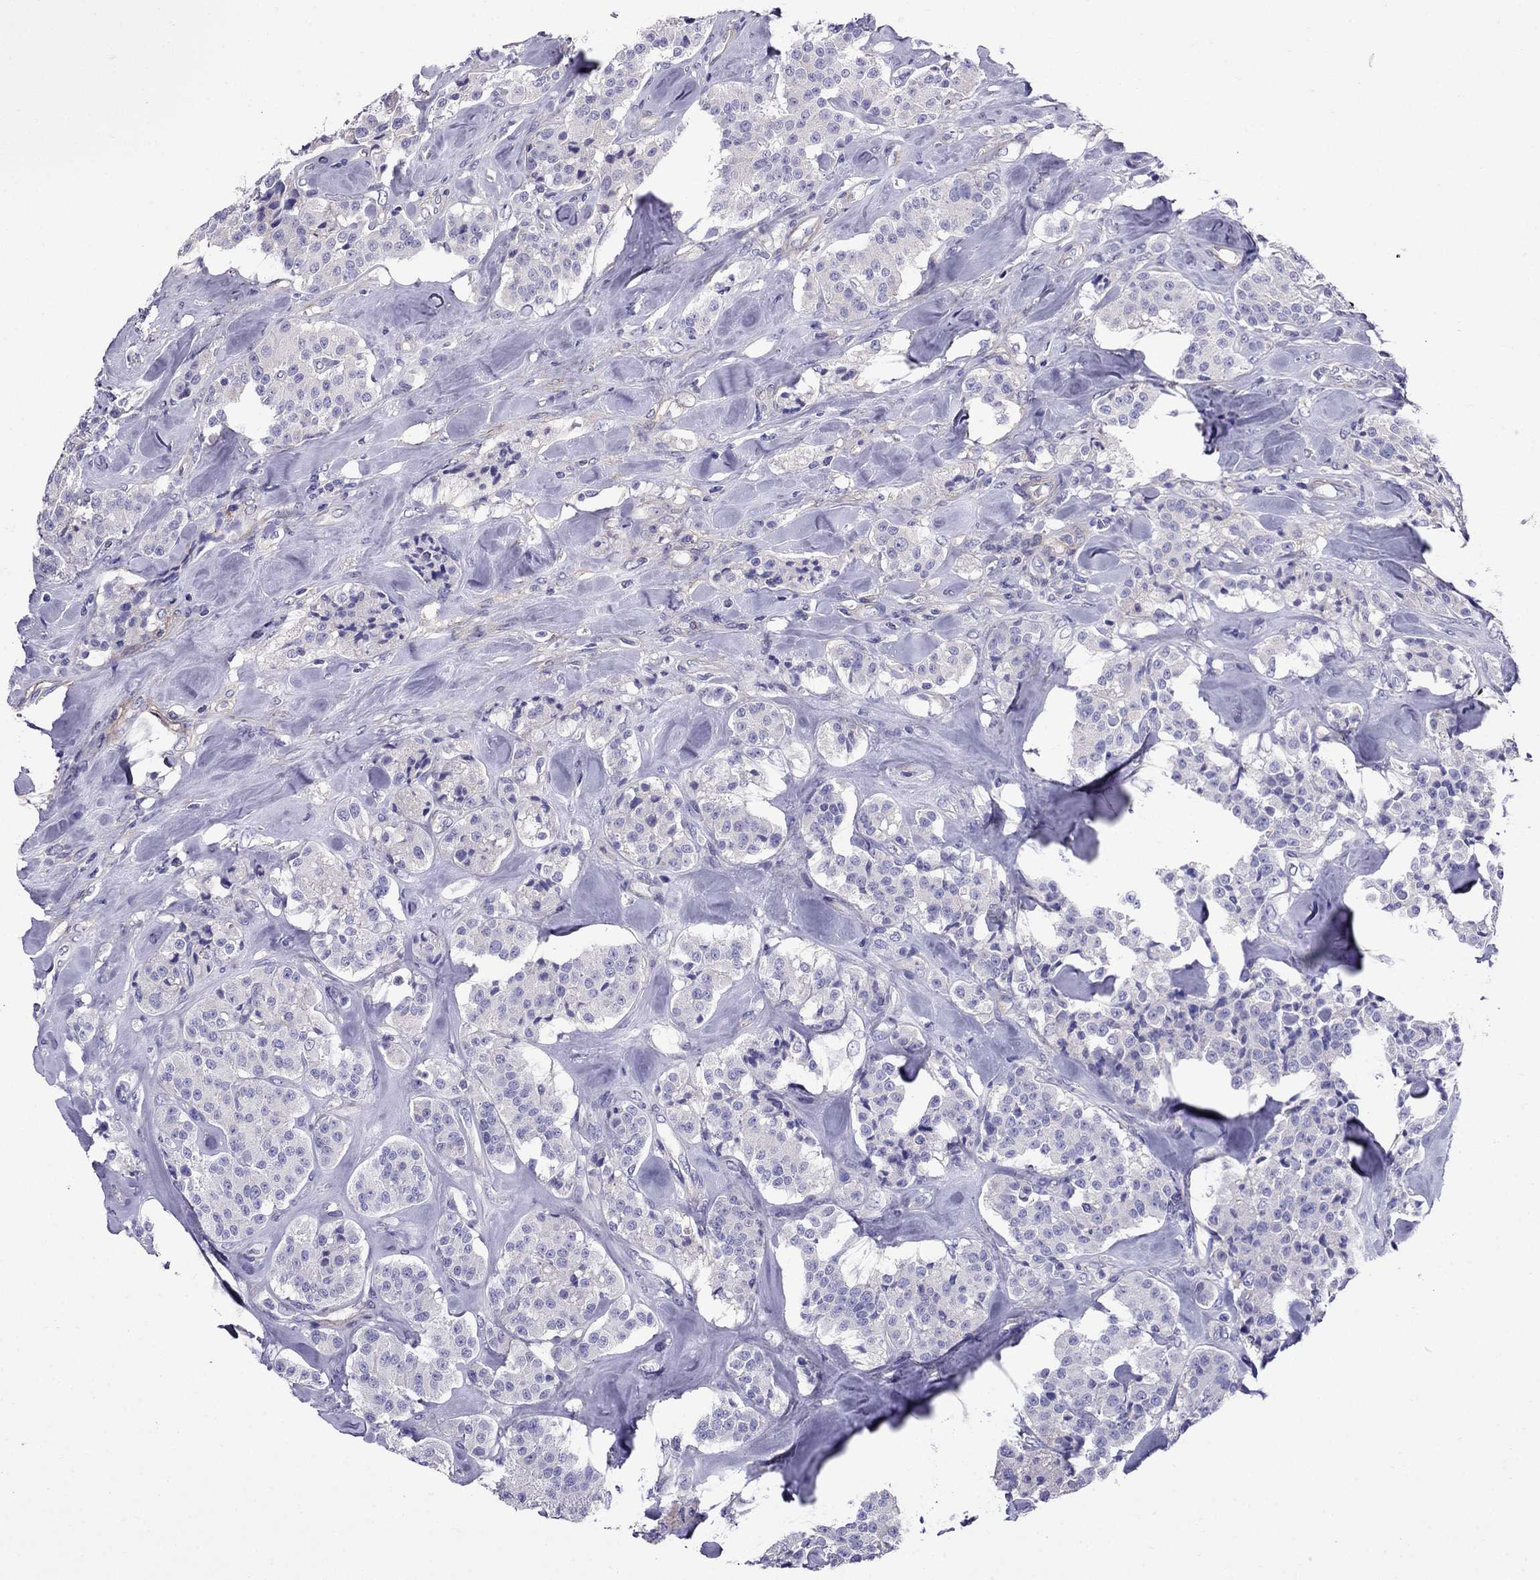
{"staining": {"intensity": "negative", "quantity": "none", "location": "none"}, "tissue": "carcinoid", "cell_type": "Tumor cells", "image_type": "cancer", "snomed": [{"axis": "morphology", "description": "Carcinoid, malignant, NOS"}, {"axis": "topography", "description": "Pancreas"}], "caption": "High power microscopy image of an IHC image of carcinoid (malignant), revealing no significant expression in tumor cells. Brightfield microscopy of IHC stained with DAB (brown) and hematoxylin (blue), captured at high magnification.", "gene": "GPR50", "patient": {"sex": "male", "age": 41}}